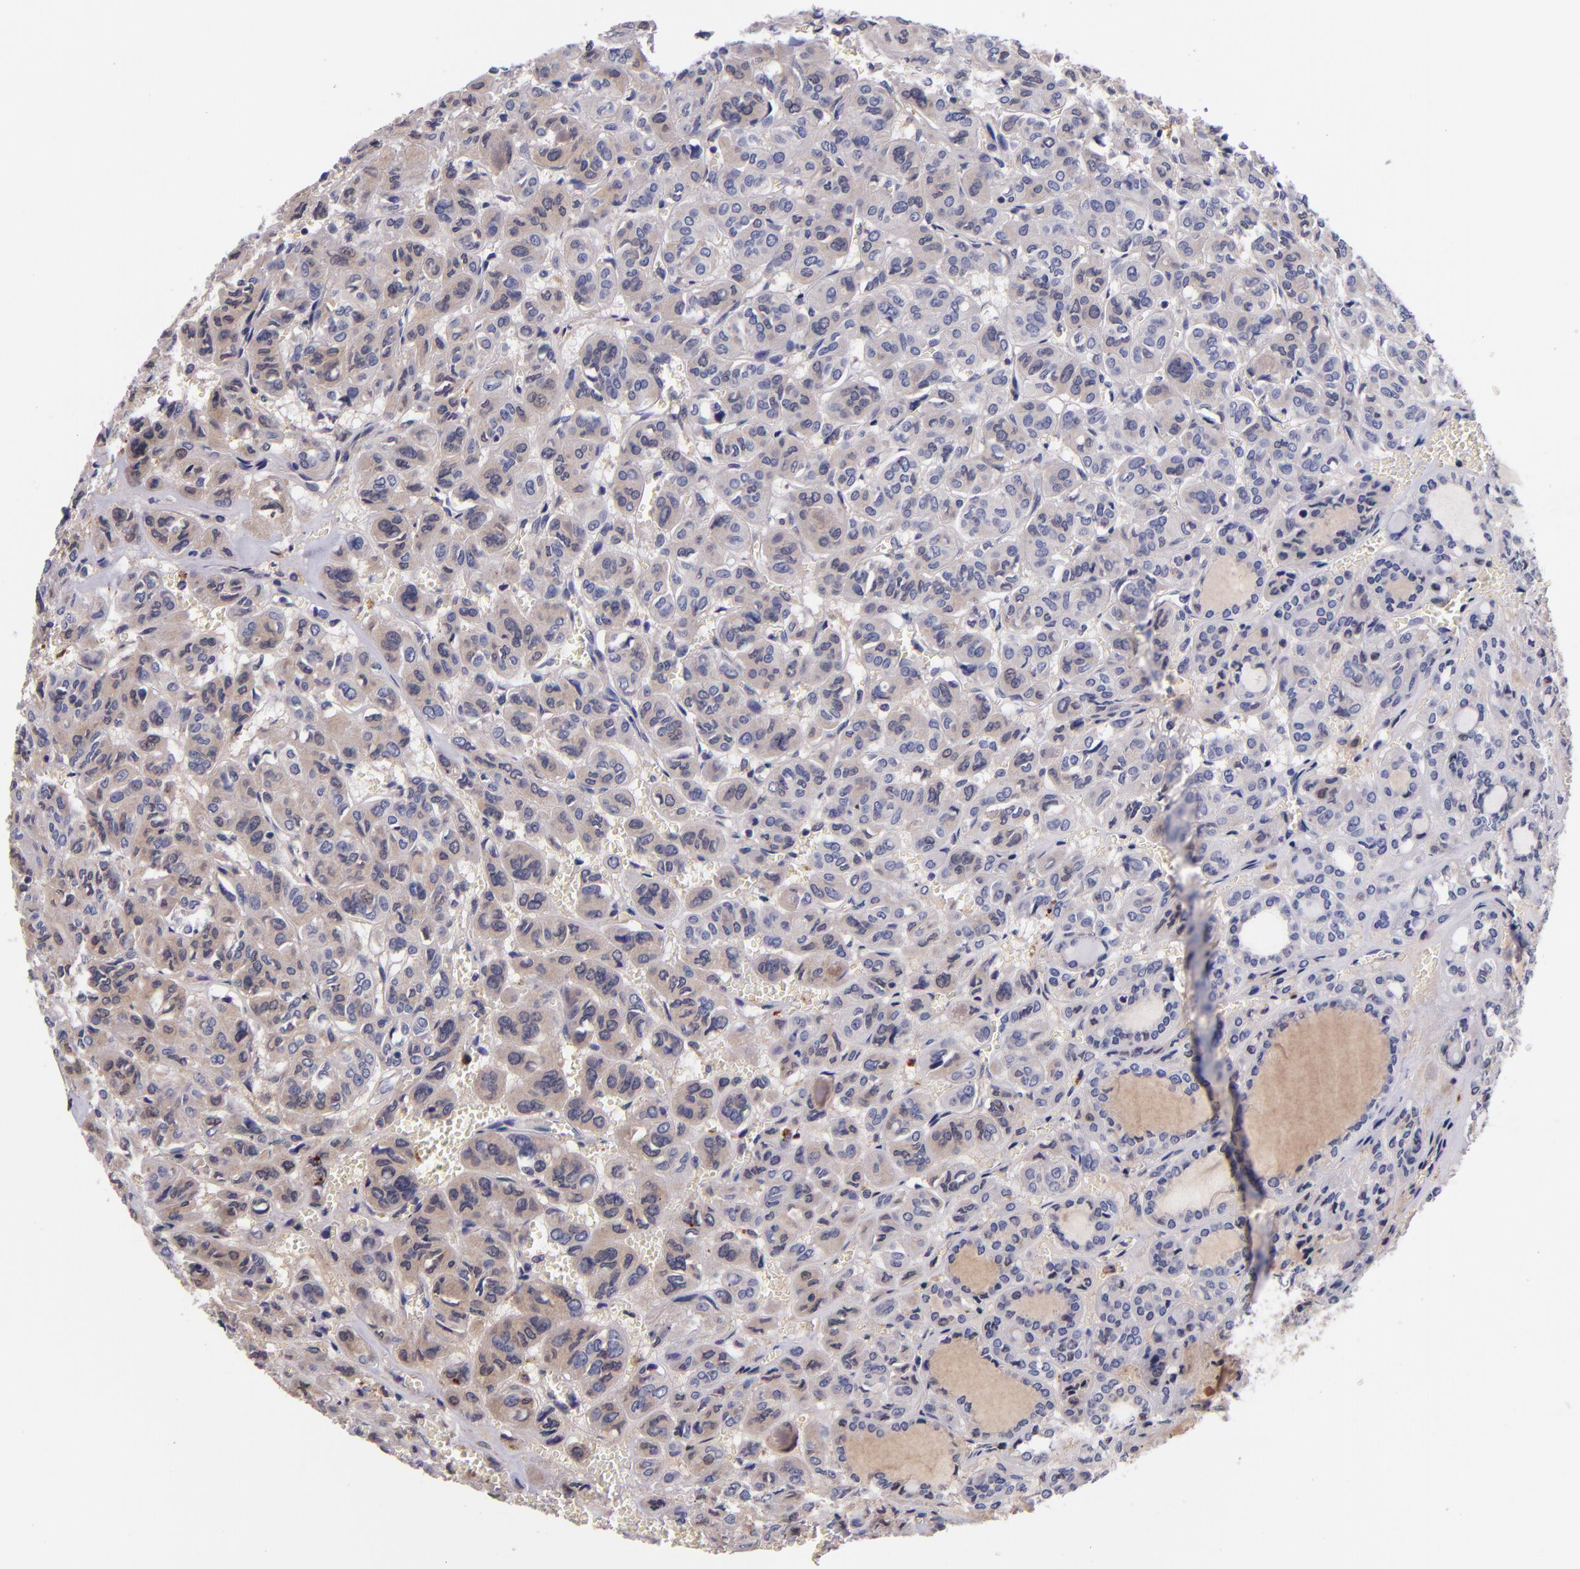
{"staining": {"intensity": "weak", "quantity": ">75%", "location": "cytoplasmic/membranous"}, "tissue": "thyroid cancer", "cell_type": "Tumor cells", "image_type": "cancer", "snomed": [{"axis": "morphology", "description": "Follicular adenoma carcinoma, NOS"}, {"axis": "topography", "description": "Thyroid gland"}], "caption": "Follicular adenoma carcinoma (thyroid) stained with immunohistochemistry (IHC) shows weak cytoplasmic/membranous expression in approximately >75% of tumor cells.", "gene": "RBP4", "patient": {"sex": "female", "age": 71}}